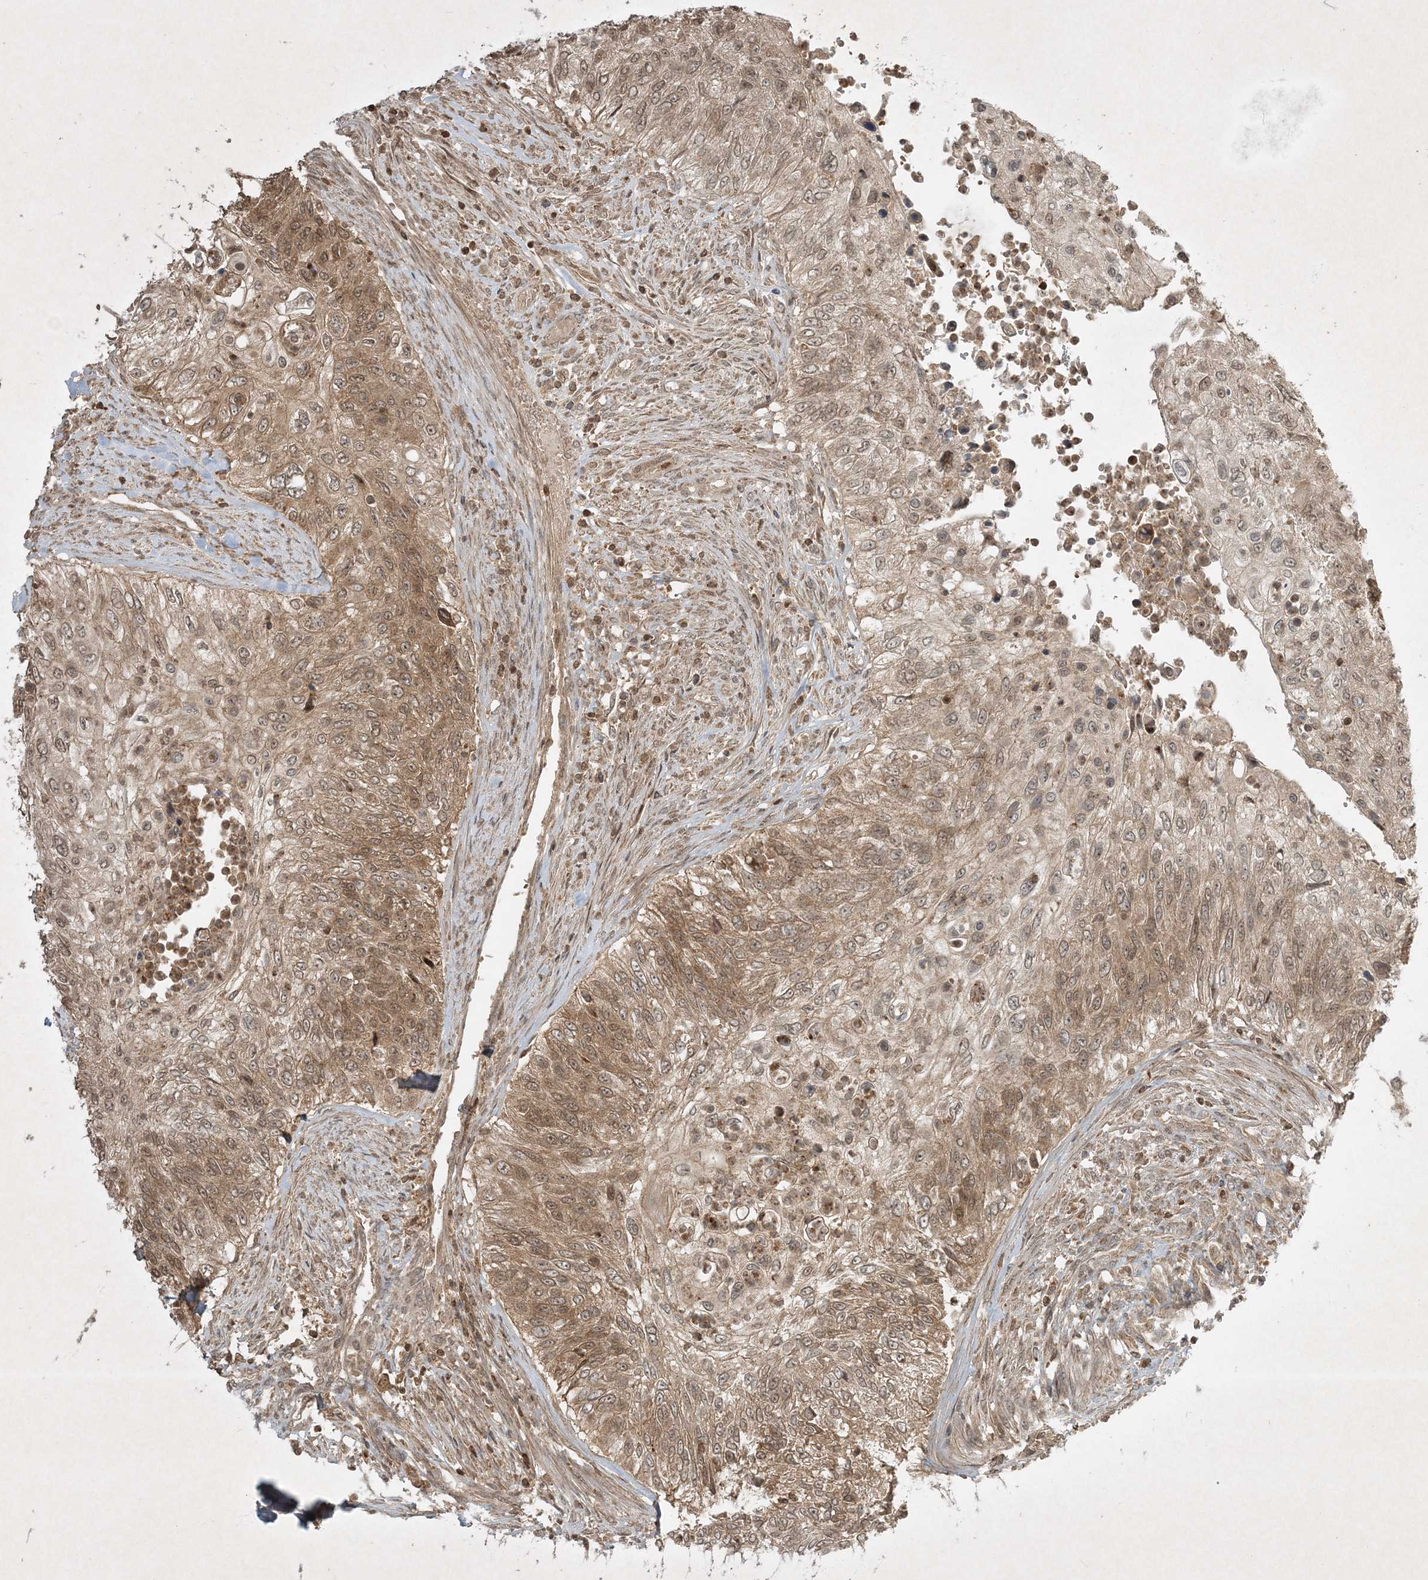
{"staining": {"intensity": "moderate", "quantity": "25%-75%", "location": "cytoplasmic/membranous,nuclear"}, "tissue": "urothelial cancer", "cell_type": "Tumor cells", "image_type": "cancer", "snomed": [{"axis": "morphology", "description": "Urothelial carcinoma, High grade"}, {"axis": "topography", "description": "Urinary bladder"}], "caption": "High-magnification brightfield microscopy of urothelial carcinoma (high-grade) stained with DAB (brown) and counterstained with hematoxylin (blue). tumor cells exhibit moderate cytoplasmic/membranous and nuclear staining is appreciated in about25%-75% of cells. The protein is stained brown, and the nuclei are stained in blue (DAB (3,3'-diaminobenzidine) IHC with brightfield microscopy, high magnification).", "gene": "PLTP", "patient": {"sex": "female", "age": 60}}